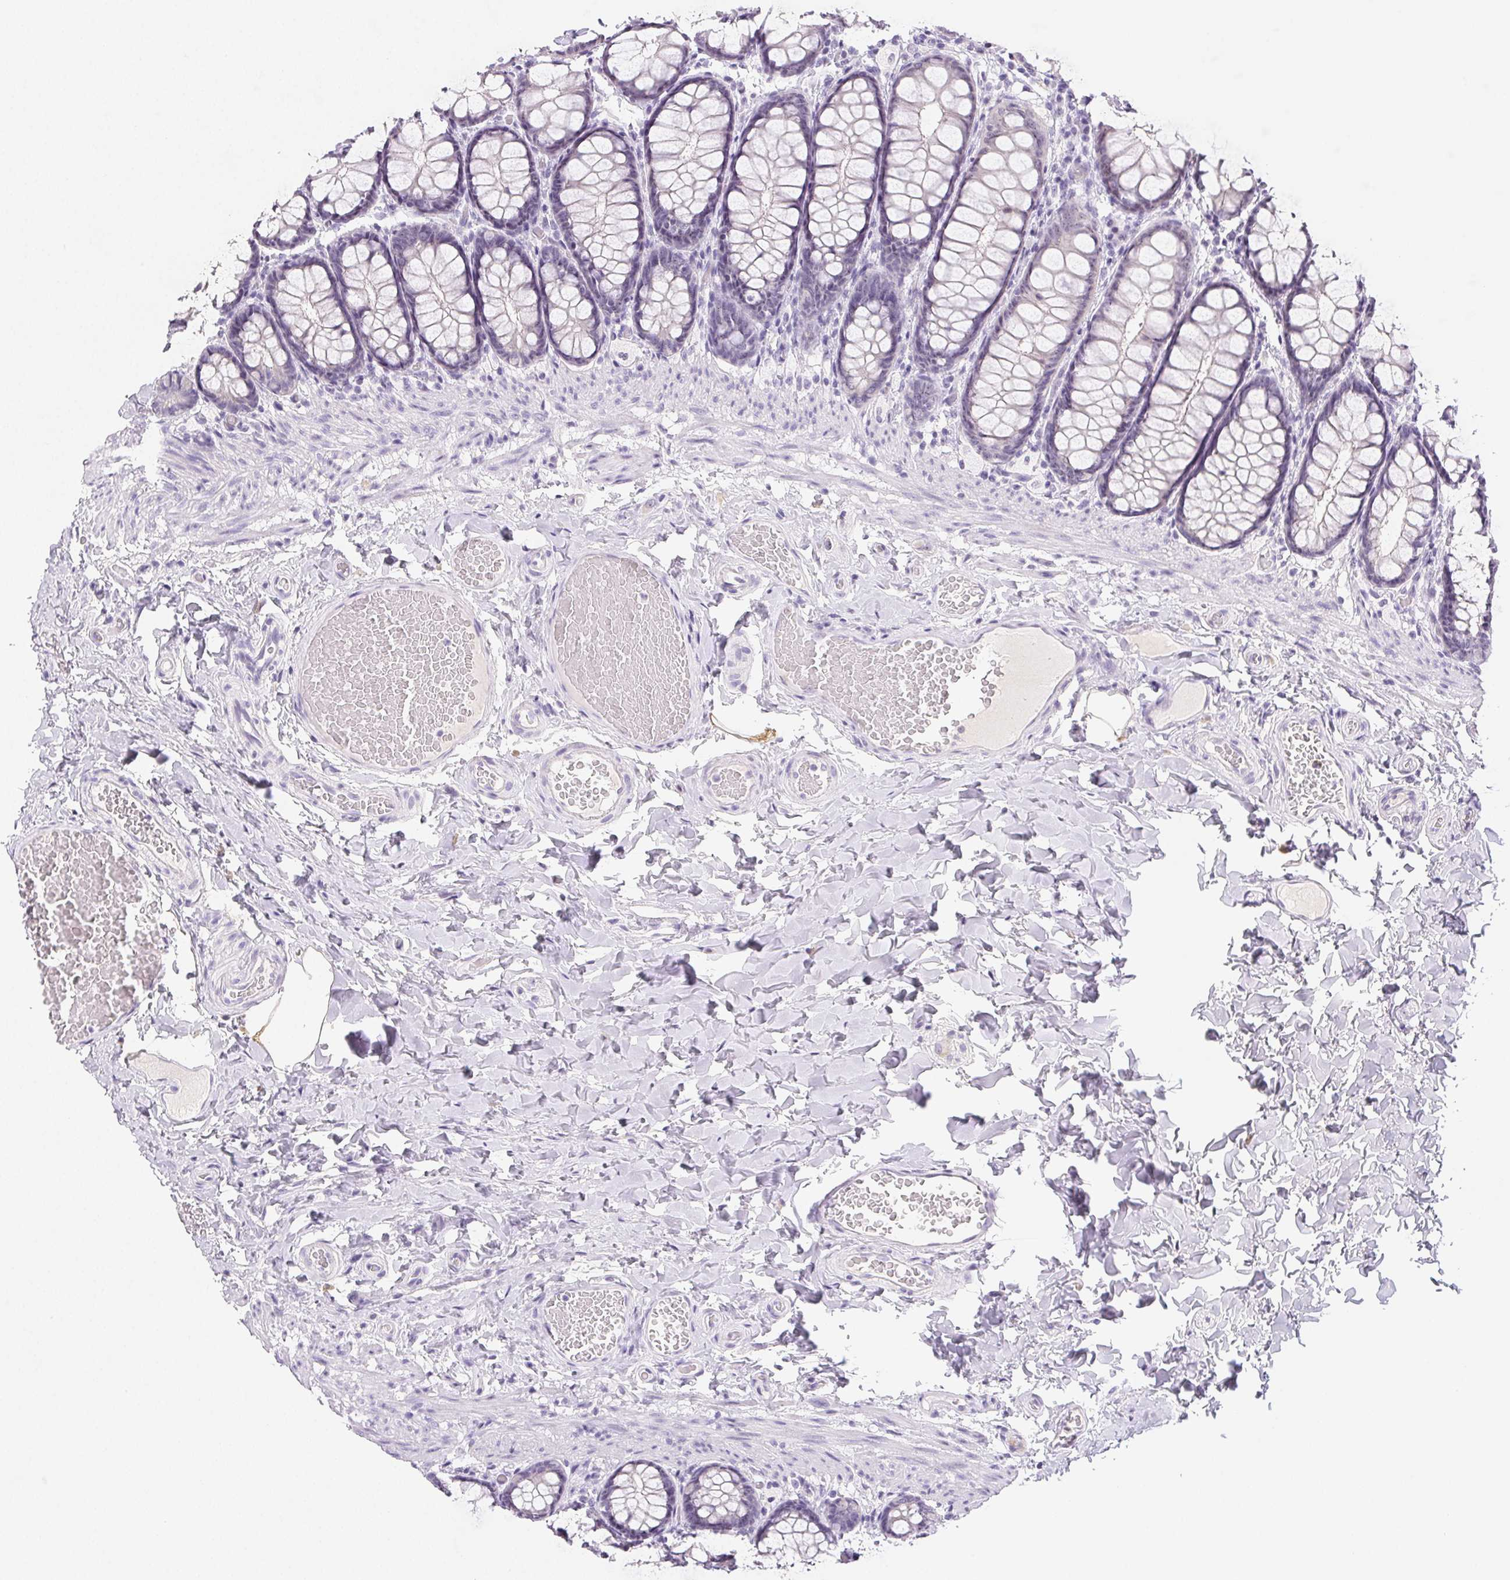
{"staining": {"intensity": "negative", "quantity": "none", "location": "none"}, "tissue": "colon", "cell_type": "Endothelial cells", "image_type": "normal", "snomed": [{"axis": "morphology", "description": "Normal tissue, NOS"}, {"axis": "topography", "description": "Colon"}], "caption": "High power microscopy image of an immunohistochemistry micrograph of normal colon, revealing no significant expression in endothelial cells. (Brightfield microscopy of DAB (3,3'-diaminobenzidine) IHC at high magnification).", "gene": "ST8SIA3", "patient": {"sex": "male", "age": 47}}